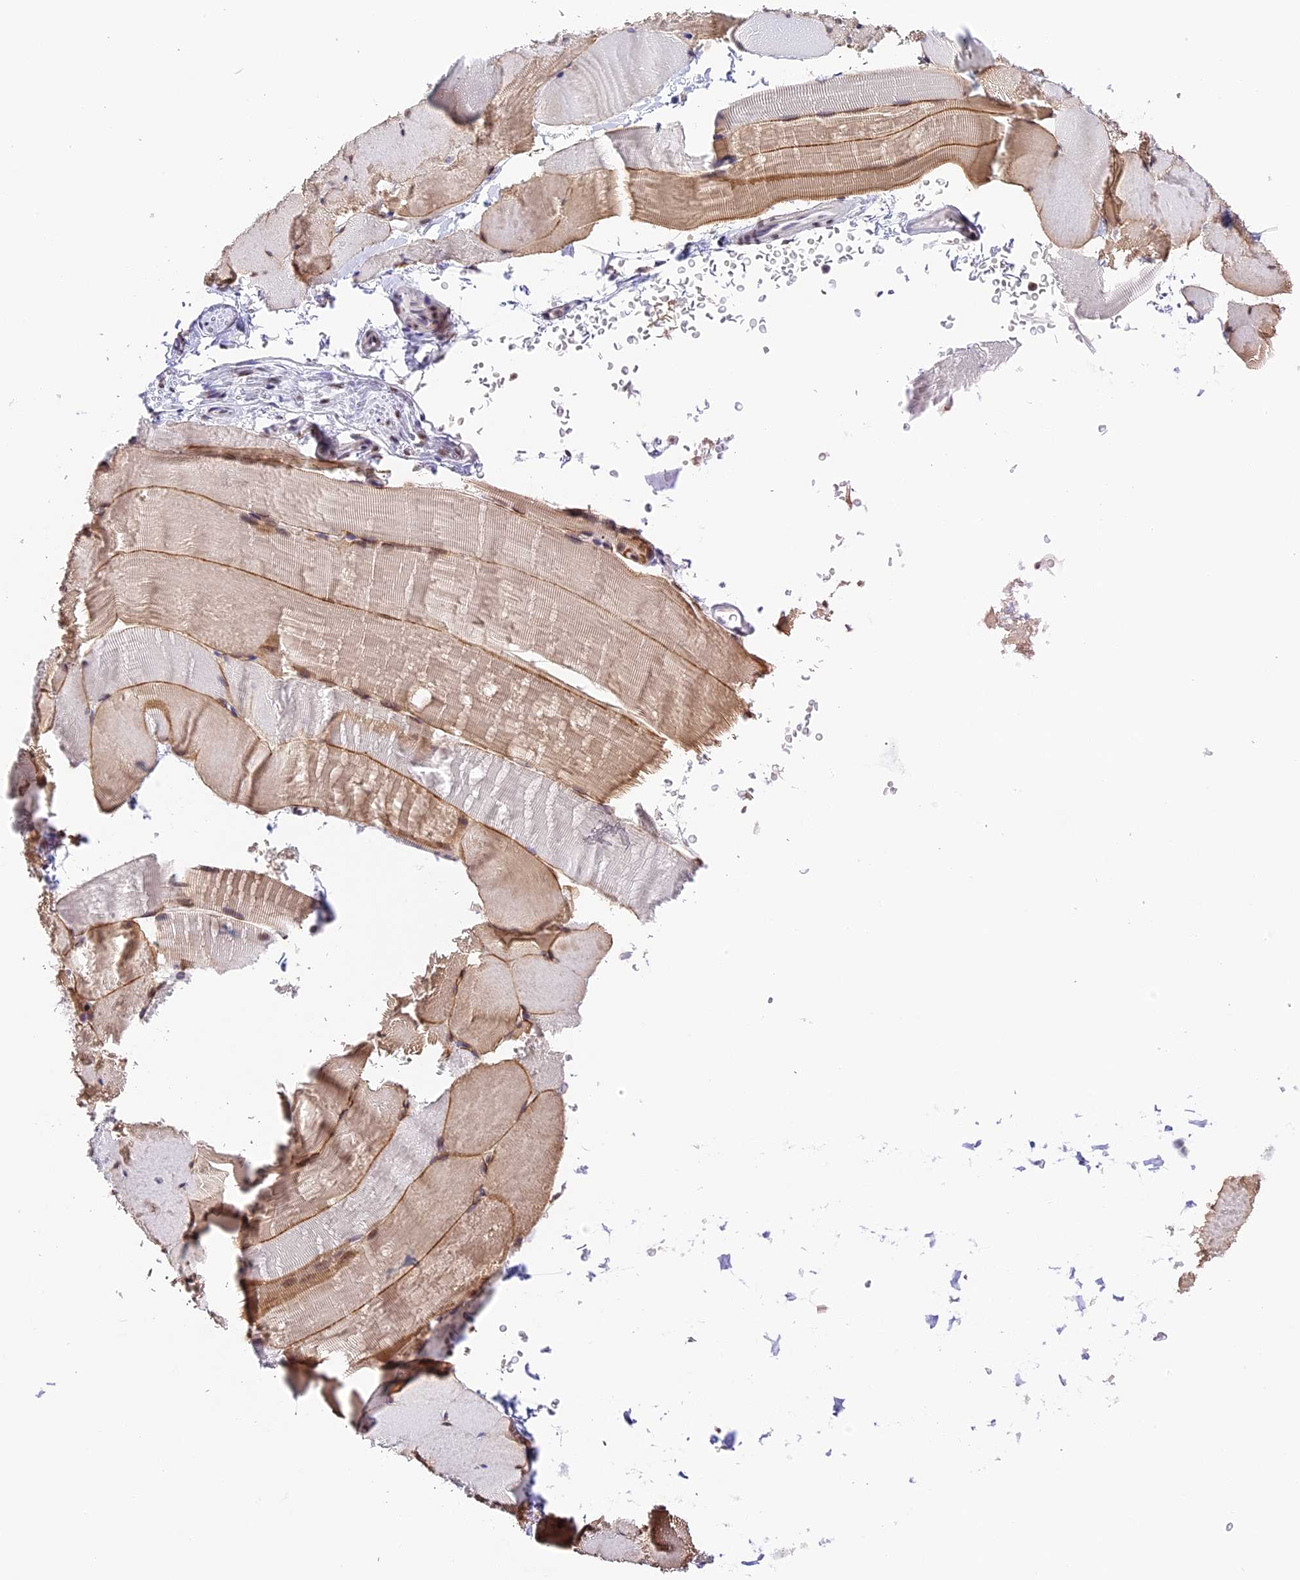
{"staining": {"intensity": "moderate", "quantity": "<25%", "location": "cytoplasmic/membranous,nuclear"}, "tissue": "skeletal muscle", "cell_type": "Myocytes", "image_type": "normal", "snomed": [{"axis": "morphology", "description": "Normal tissue, NOS"}, {"axis": "topography", "description": "Skeletal muscle"}, {"axis": "topography", "description": "Parathyroid gland"}], "caption": "Immunohistochemical staining of unremarkable skeletal muscle demonstrates <25% levels of moderate cytoplasmic/membranous,nuclear protein staining in about <25% of myocytes. (DAB IHC with brightfield microscopy, high magnification).", "gene": "HEATR5B", "patient": {"sex": "female", "age": 37}}